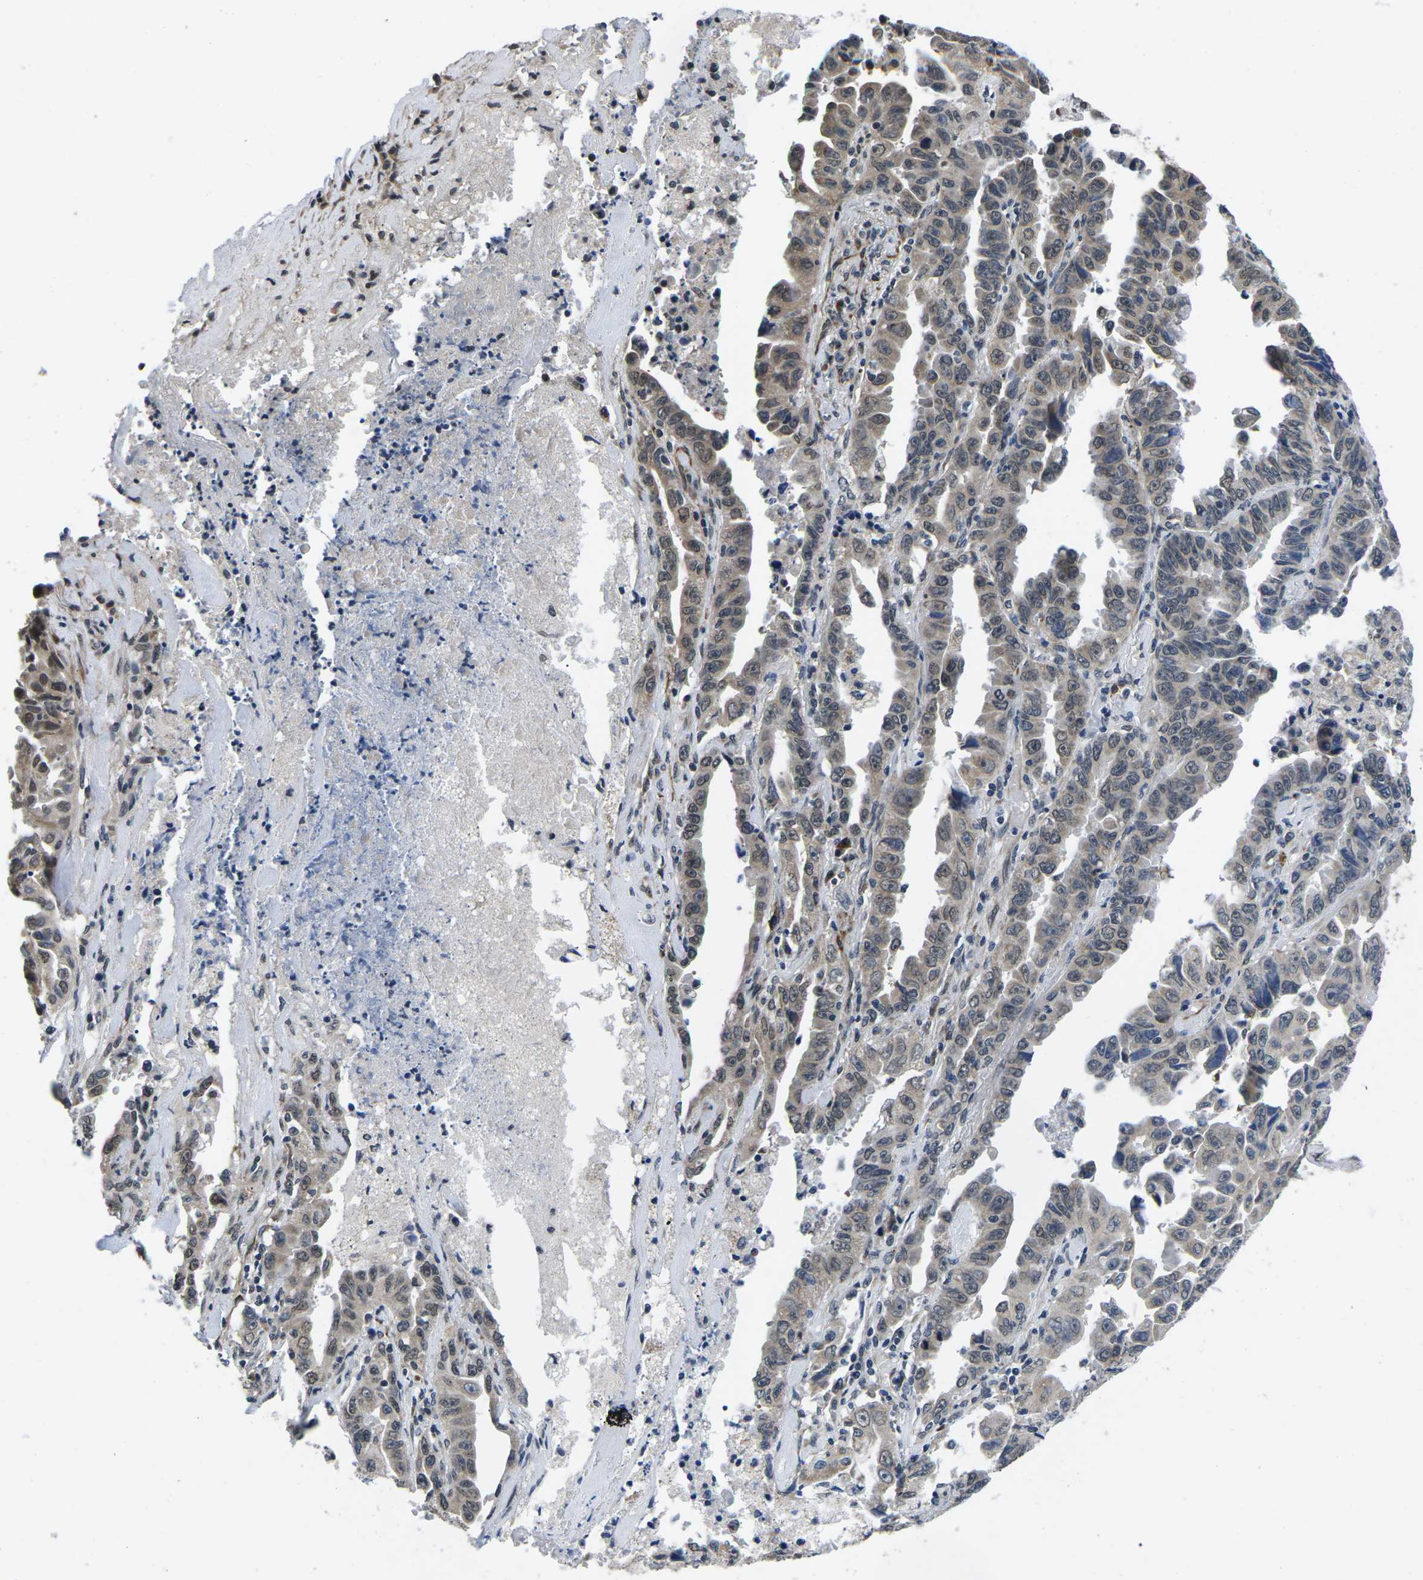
{"staining": {"intensity": "weak", "quantity": ">75%", "location": "cytoplasmic/membranous,nuclear"}, "tissue": "lung cancer", "cell_type": "Tumor cells", "image_type": "cancer", "snomed": [{"axis": "morphology", "description": "Adenocarcinoma, NOS"}, {"axis": "topography", "description": "Lung"}], "caption": "Immunohistochemical staining of lung cancer reveals low levels of weak cytoplasmic/membranous and nuclear staining in about >75% of tumor cells.", "gene": "CCNE1", "patient": {"sex": "female", "age": 51}}